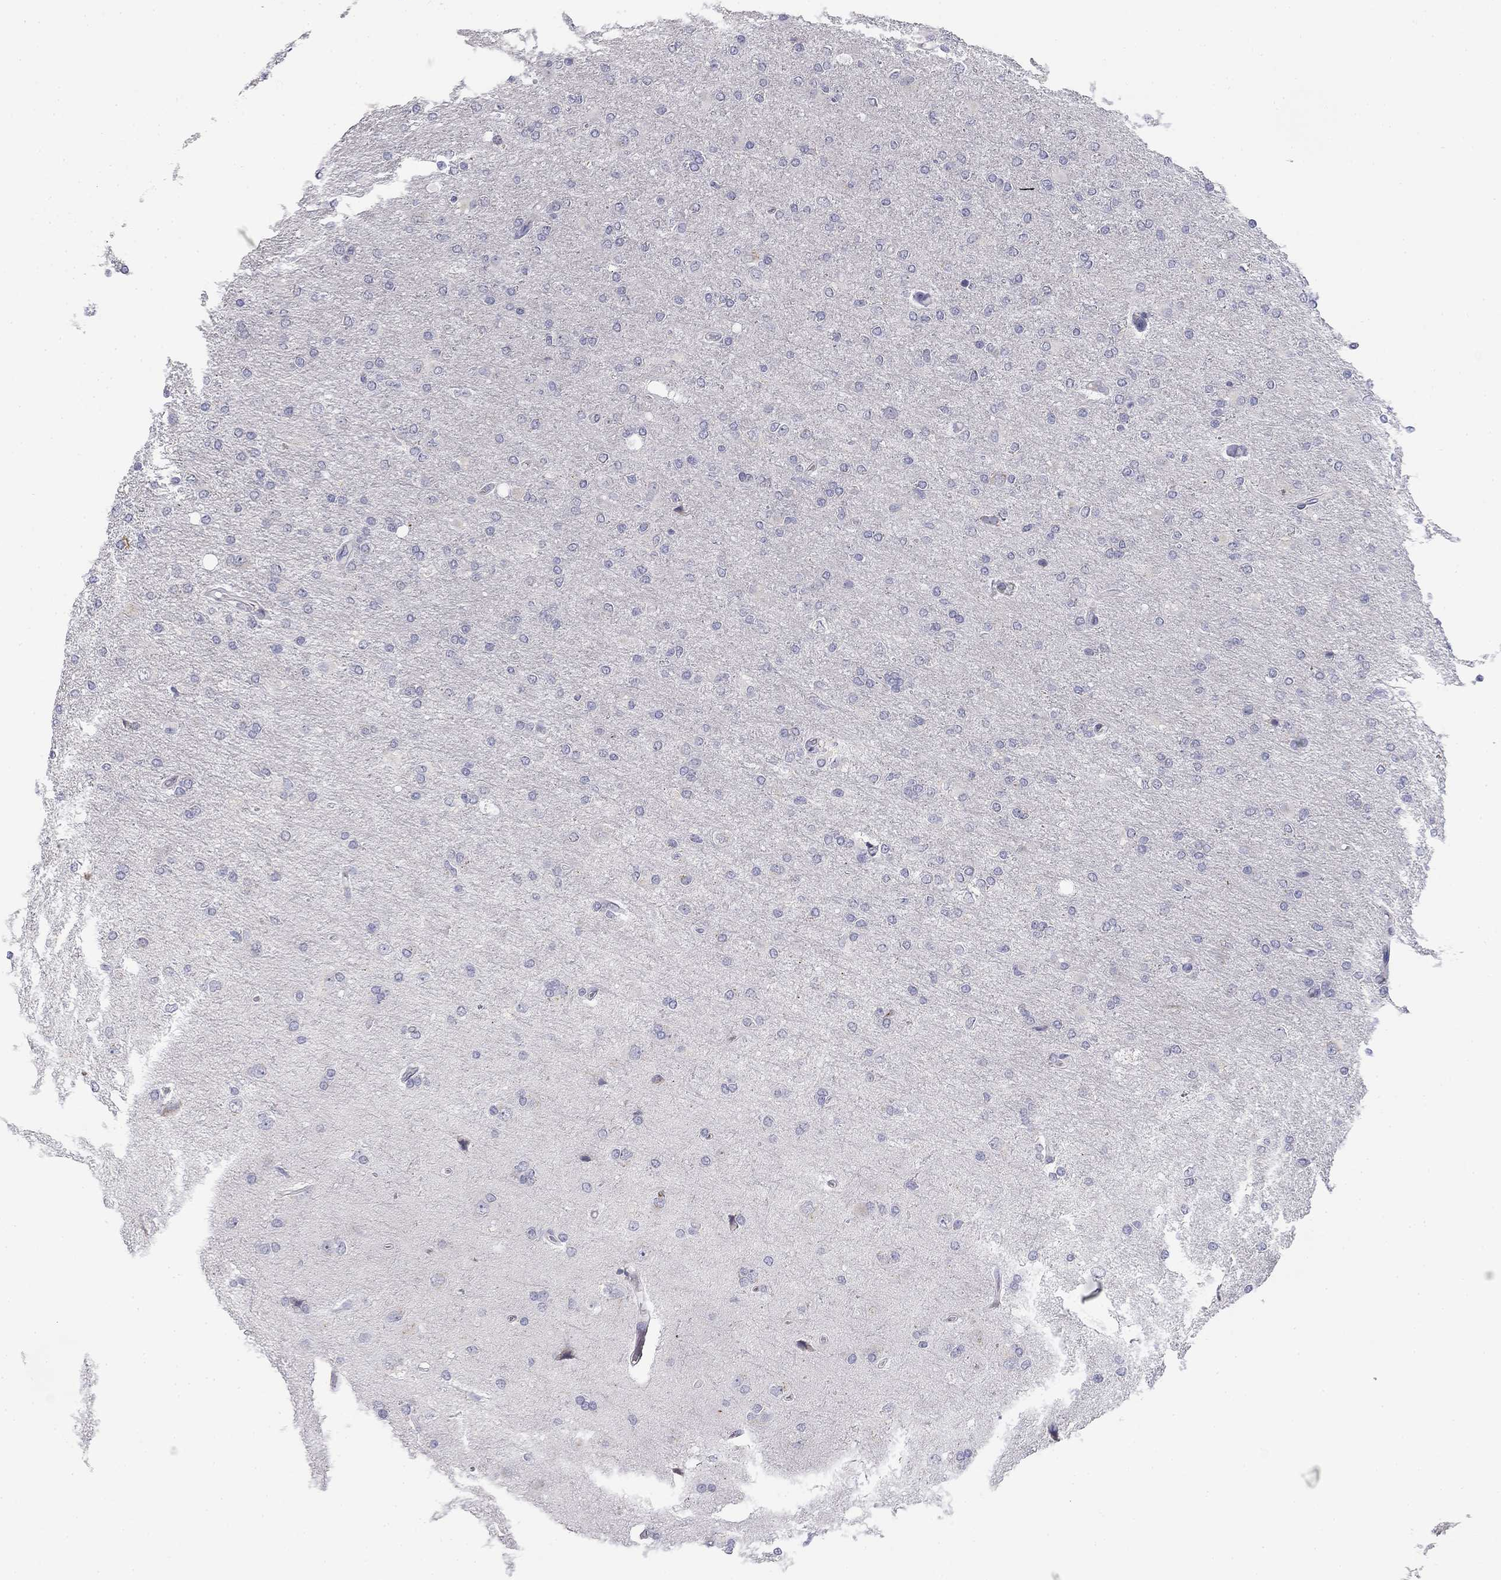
{"staining": {"intensity": "negative", "quantity": "none", "location": "none"}, "tissue": "glioma", "cell_type": "Tumor cells", "image_type": "cancer", "snomed": [{"axis": "morphology", "description": "Glioma, malignant, High grade"}, {"axis": "topography", "description": "Cerebral cortex"}], "caption": "DAB immunohistochemical staining of glioma shows no significant staining in tumor cells.", "gene": "TRAT1", "patient": {"sex": "male", "age": 70}}